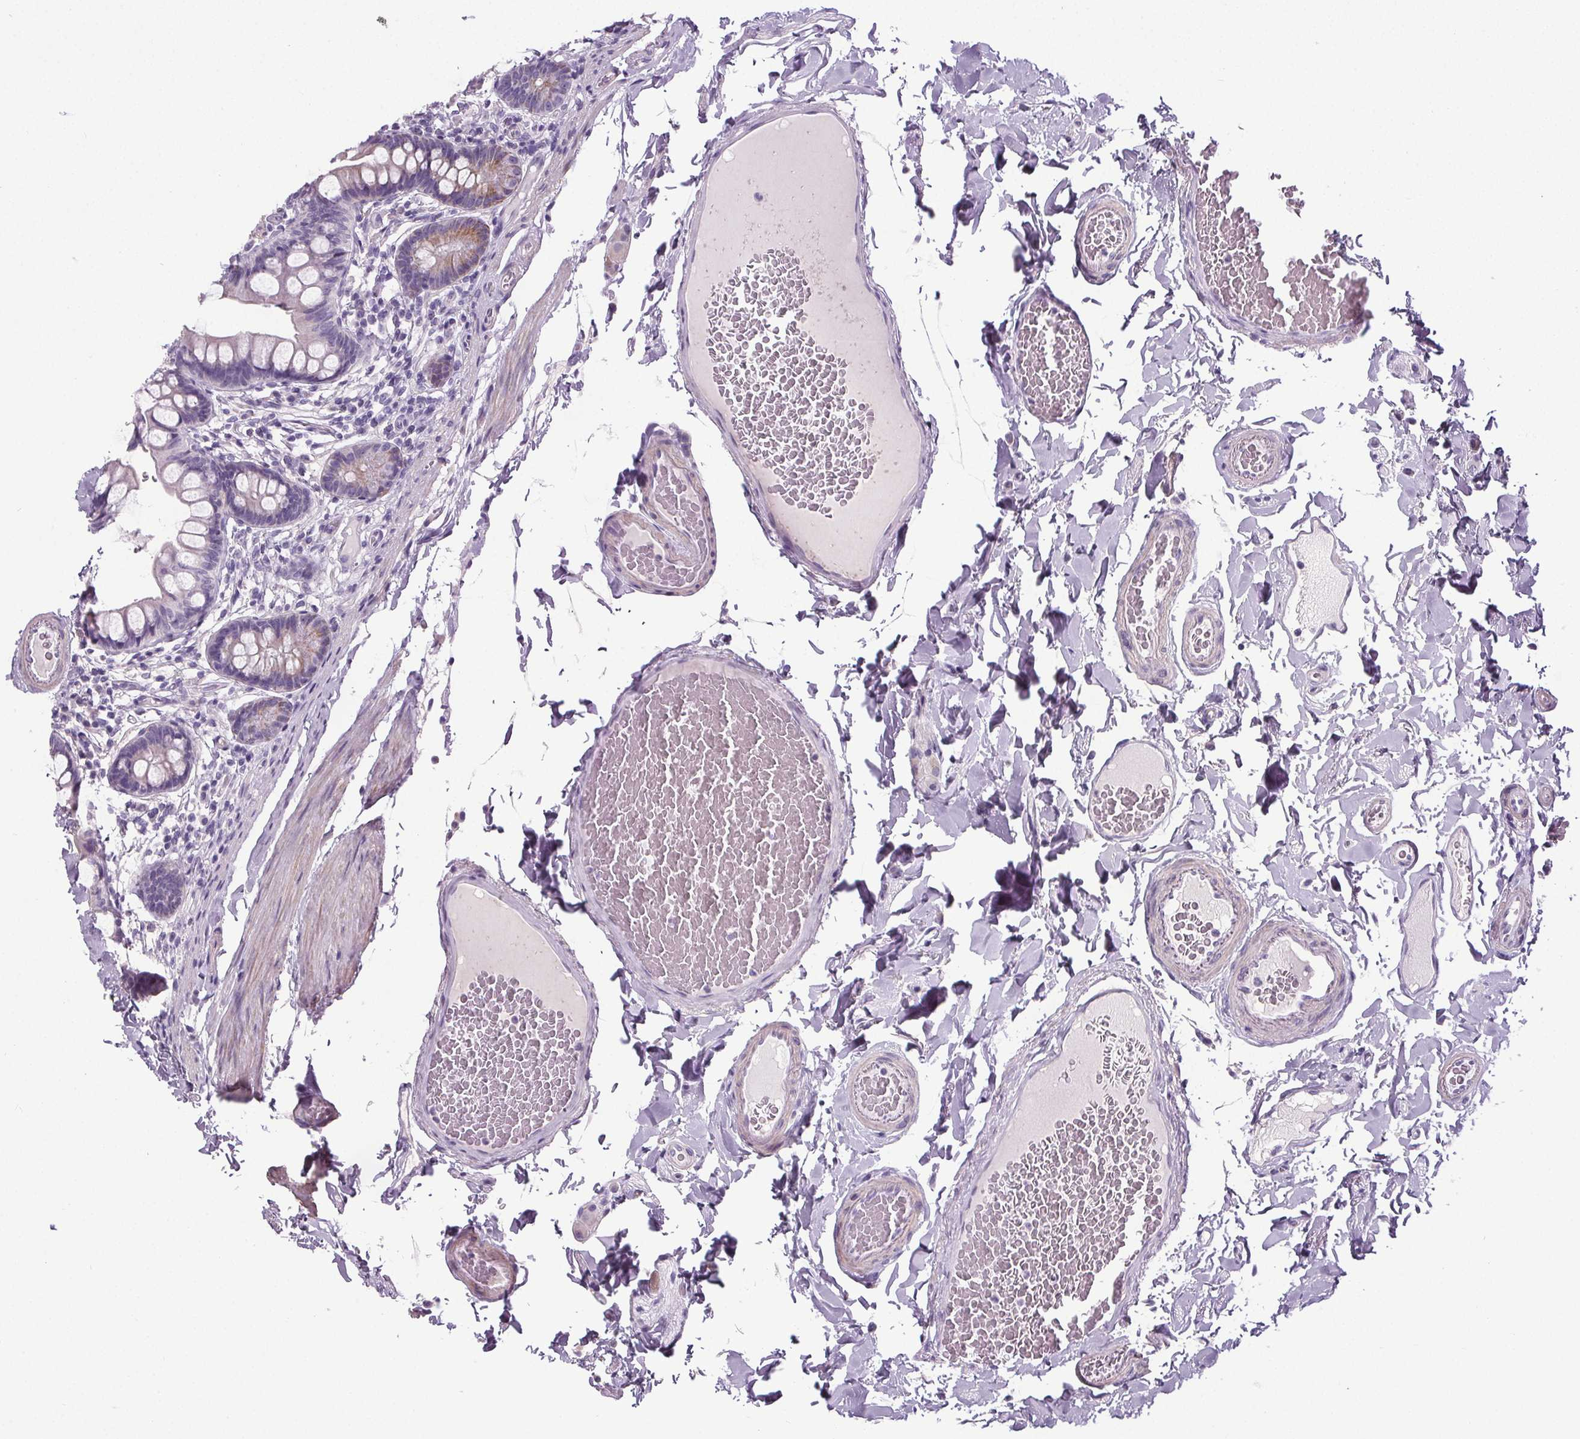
{"staining": {"intensity": "moderate", "quantity": "25%-75%", "location": "cytoplasmic/membranous"}, "tissue": "small intestine", "cell_type": "Glandular cells", "image_type": "normal", "snomed": [{"axis": "morphology", "description": "Normal tissue, NOS"}, {"axis": "topography", "description": "Small intestine"}], "caption": "Immunohistochemistry (IHC) micrograph of benign small intestine: small intestine stained using IHC reveals medium levels of moderate protein expression localized specifically in the cytoplasmic/membranous of glandular cells, appearing as a cytoplasmic/membranous brown color.", "gene": "ELAVL2", "patient": {"sex": "male", "age": 70}}